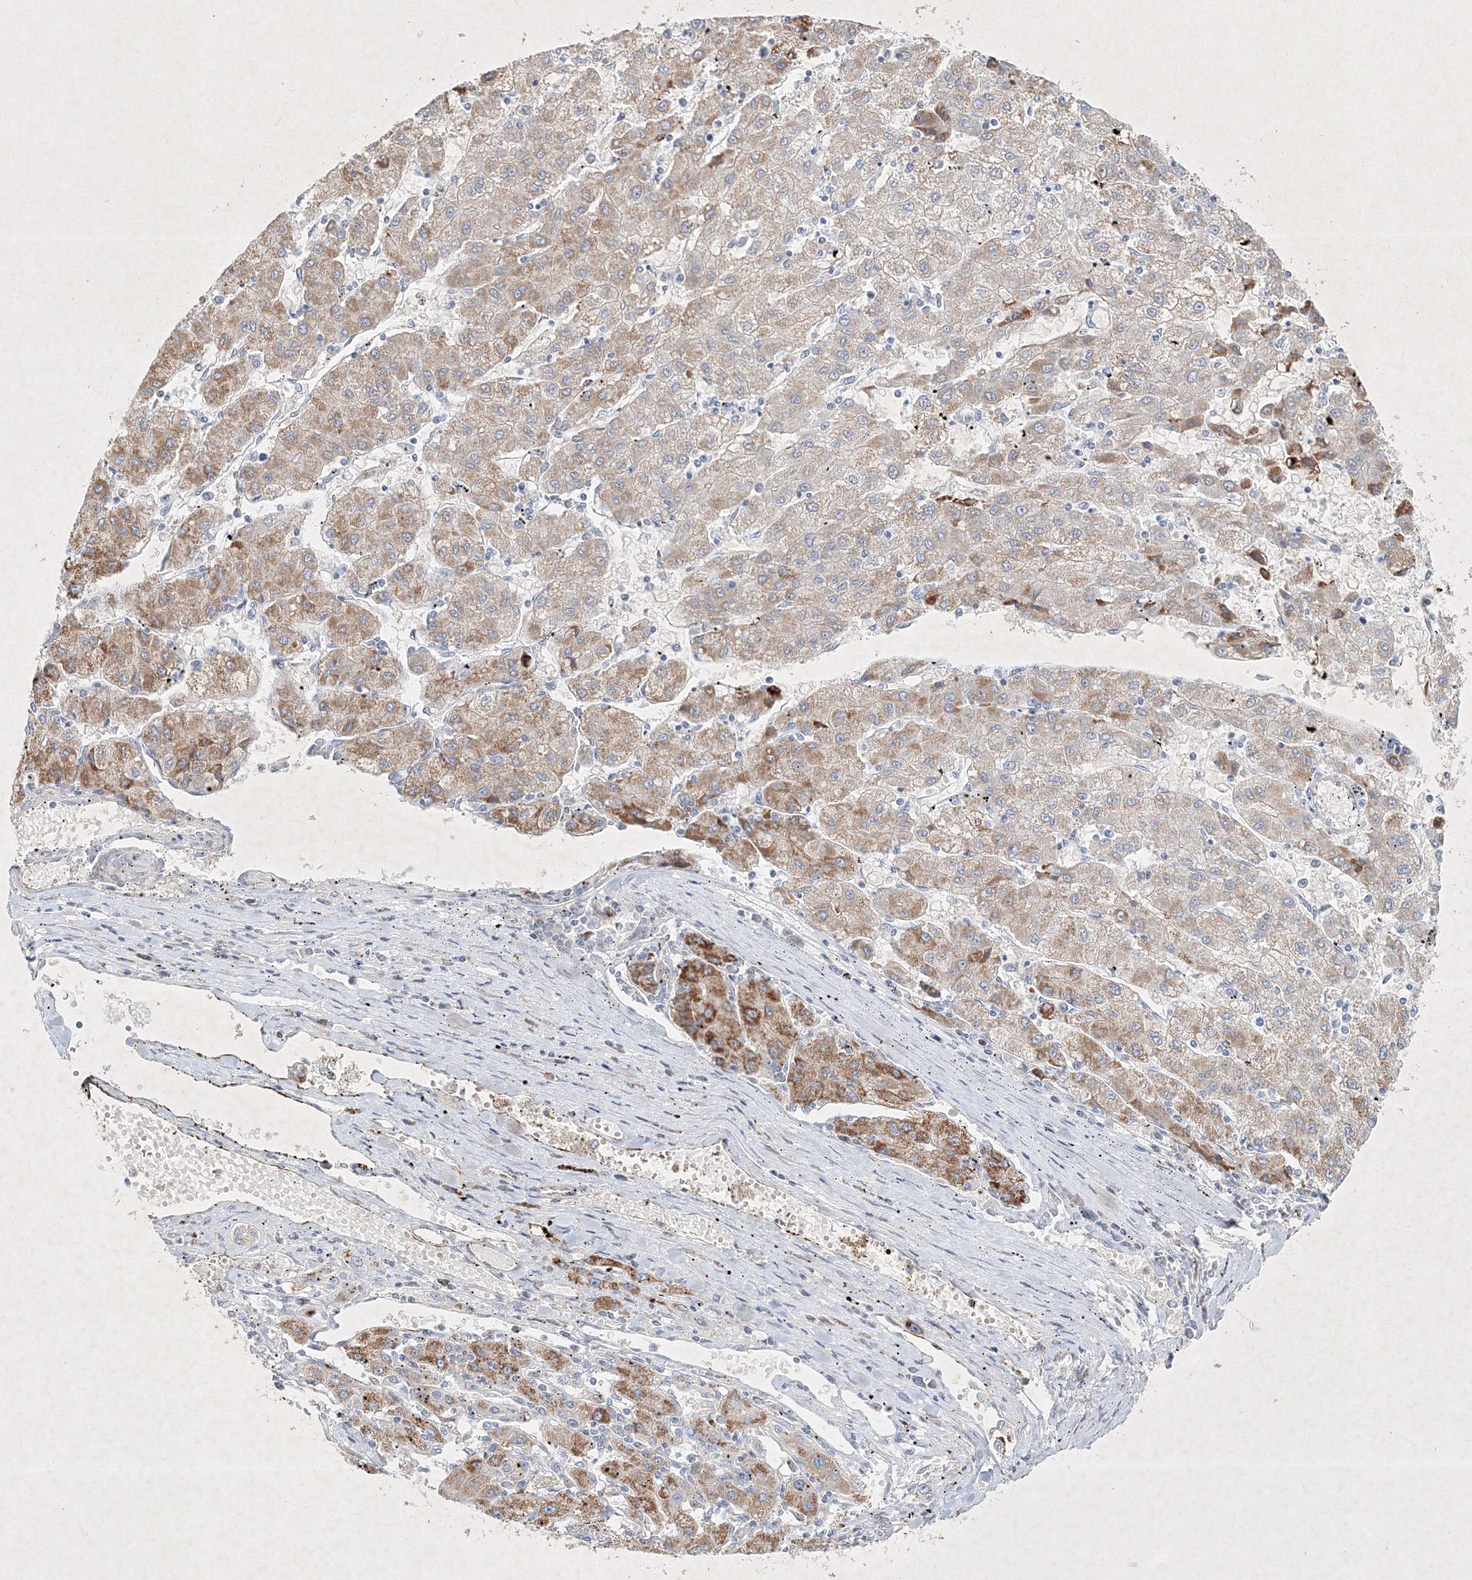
{"staining": {"intensity": "moderate", "quantity": "25%-75%", "location": "cytoplasmic/membranous"}, "tissue": "liver cancer", "cell_type": "Tumor cells", "image_type": "cancer", "snomed": [{"axis": "morphology", "description": "Carcinoma, Hepatocellular, NOS"}, {"axis": "topography", "description": "Liver"}], "caption": "Immunohistochemistry of human liver cancer shows medium levels of moderate cytoplasmic/membranous expression in approximately 25%-75% of tumor cells.", "gene": "CXXC4", "patient": {"sex": "male", "age": 72}}